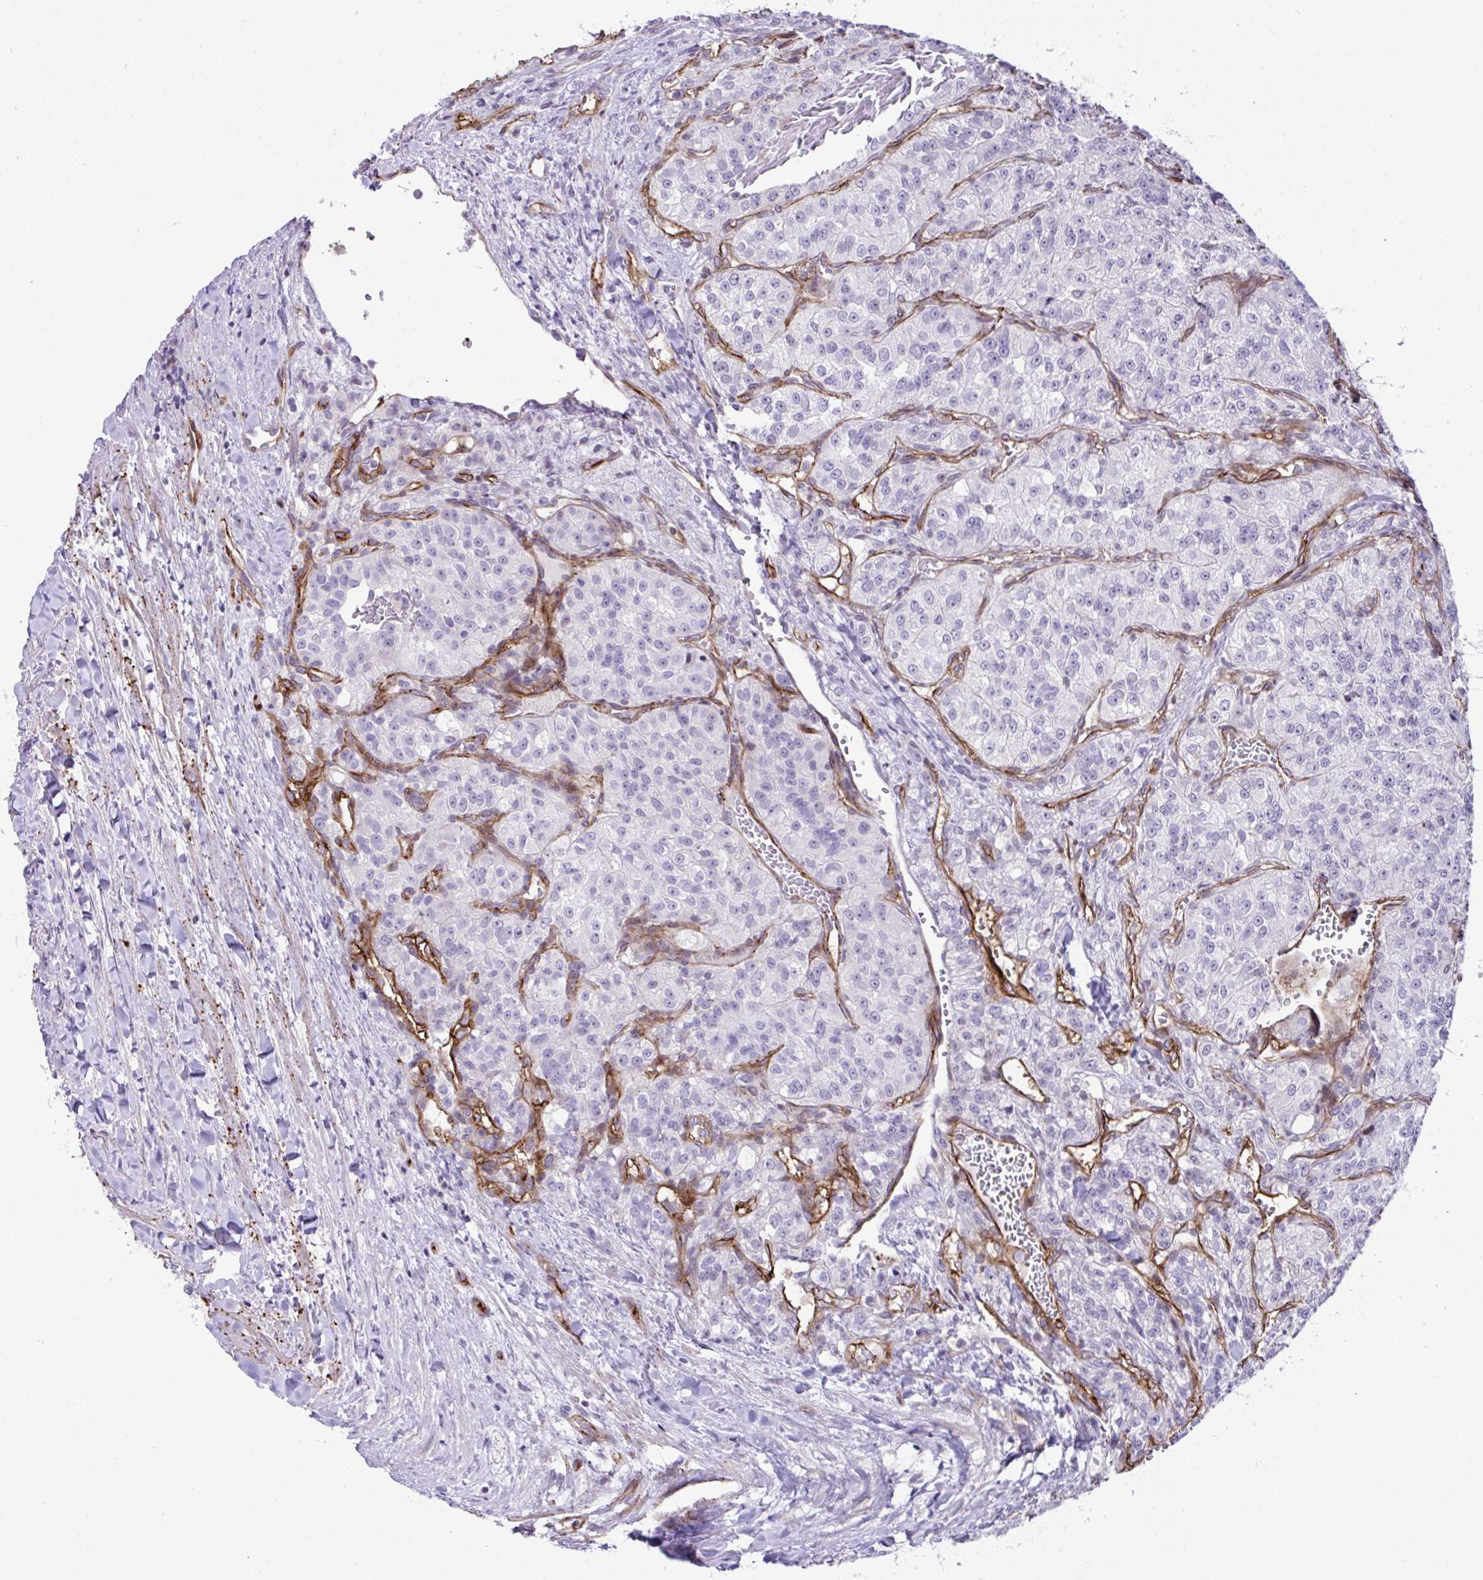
{"staining": {"intensity": "negative", "quantity": "none", "location": "none"}, "tissue": "renal cancer", "cell_type": "Tumor cells", "image_type": "cancer", "snomed": [{"axis": "morphology", "description": "Adenocarcinoma, NOS"}, {"axis": "topography", "description": "Kidney"}], "caption": "A high-resolution image shows immunohistochemistry (IHC) staining of adenocarcinoma (renal), which shows no significant positivity in tumor cells.", "gene": "FBXO34", "patient": {"sex": "female", "age": 63}}